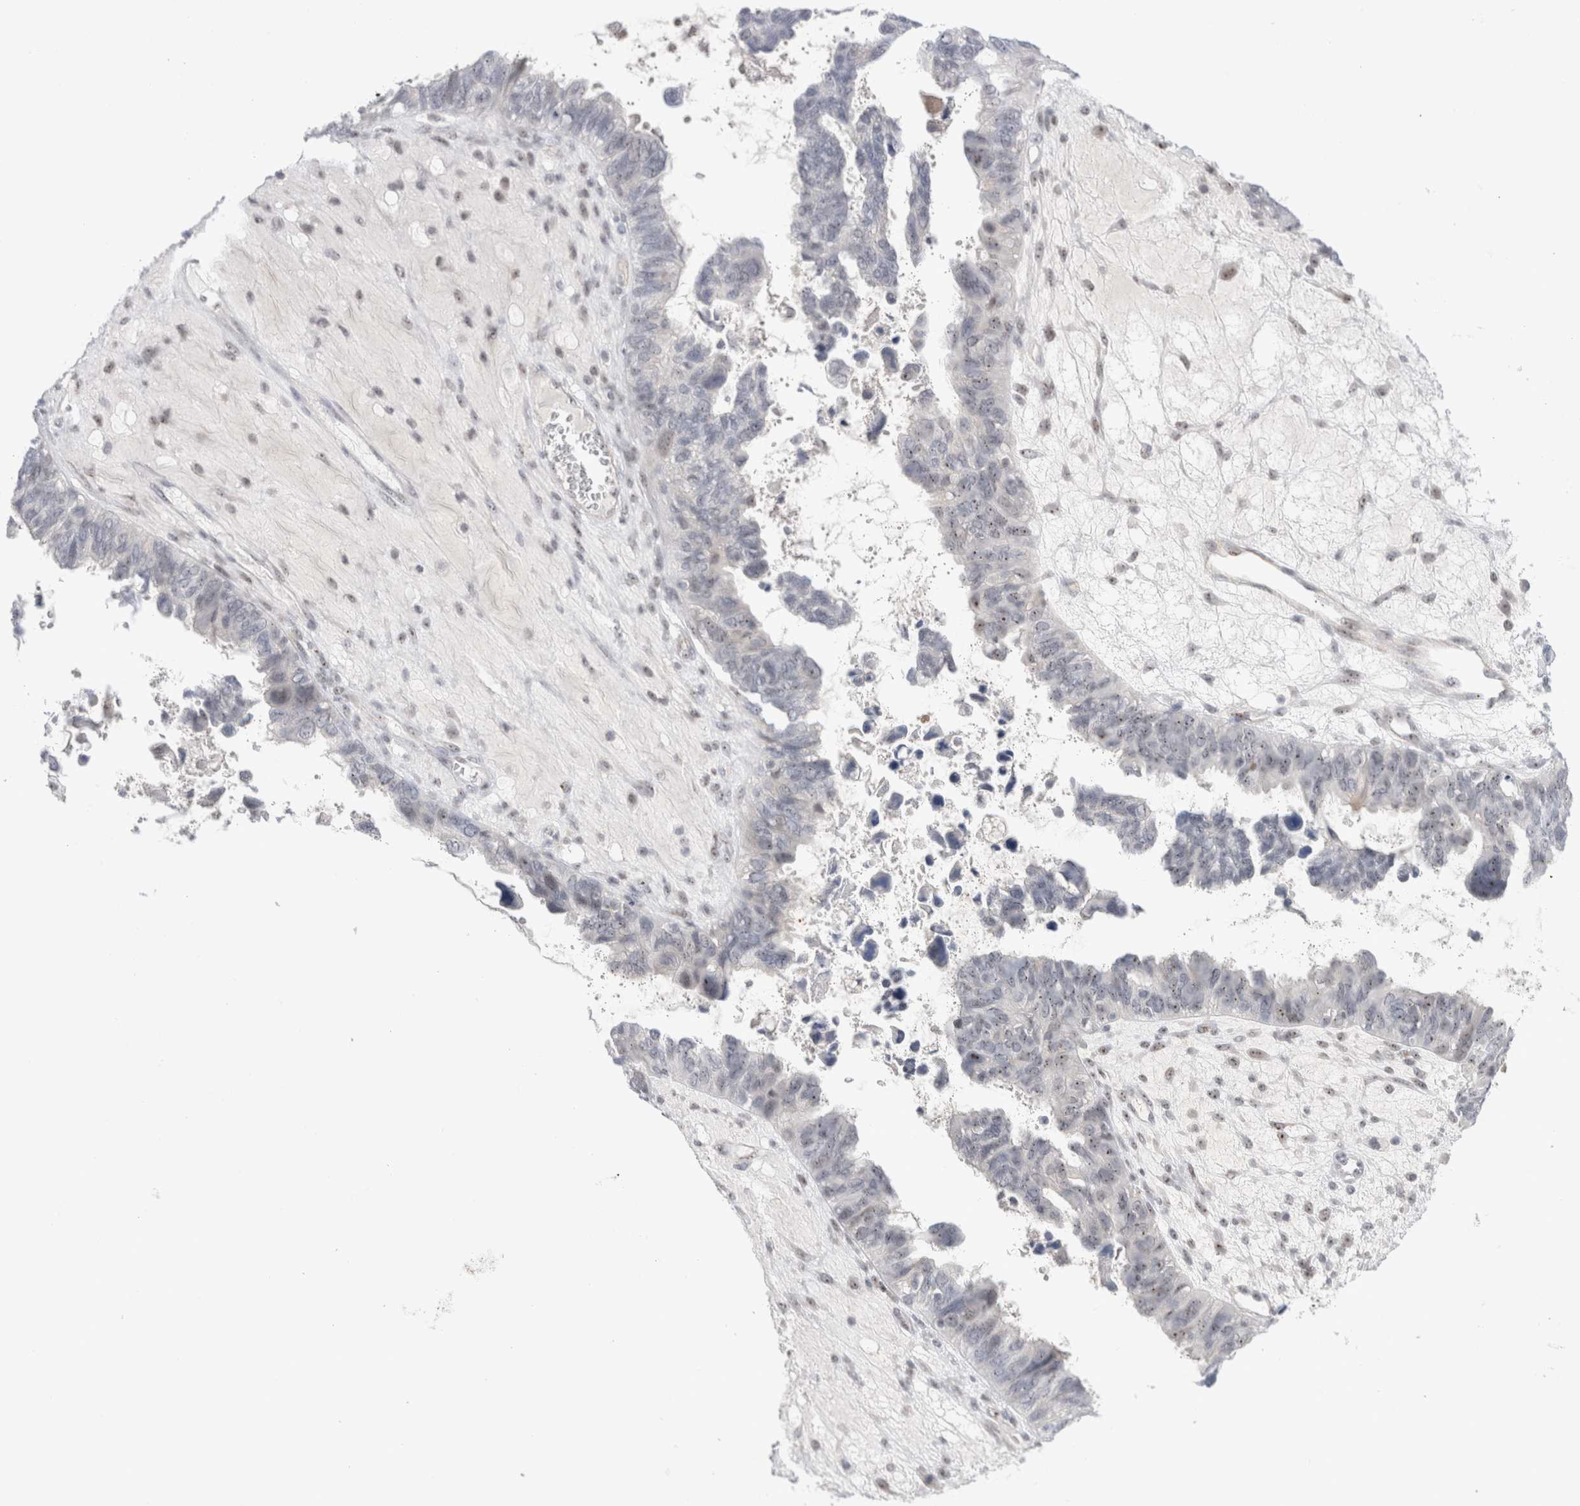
{"staining": {"intensity": "negative", "quantity": "none", "location": "none"}, "tissue": "ovarian cancer", "cell_type": "Tumor cells", "image_type": "cancer", "snomed": [{"axis": "morphology", "description": "Cystadenocarcinoma, serous, NOS"}, {"axis": "topography", "description": "Ovary"}], "caption": "The histopathology image demonstrates no significant positivity in tumor cells of ovarian serous cystadenocarcinoma.", "gene": "CERS5", "patient": {"sex": "female", "age": 79}}